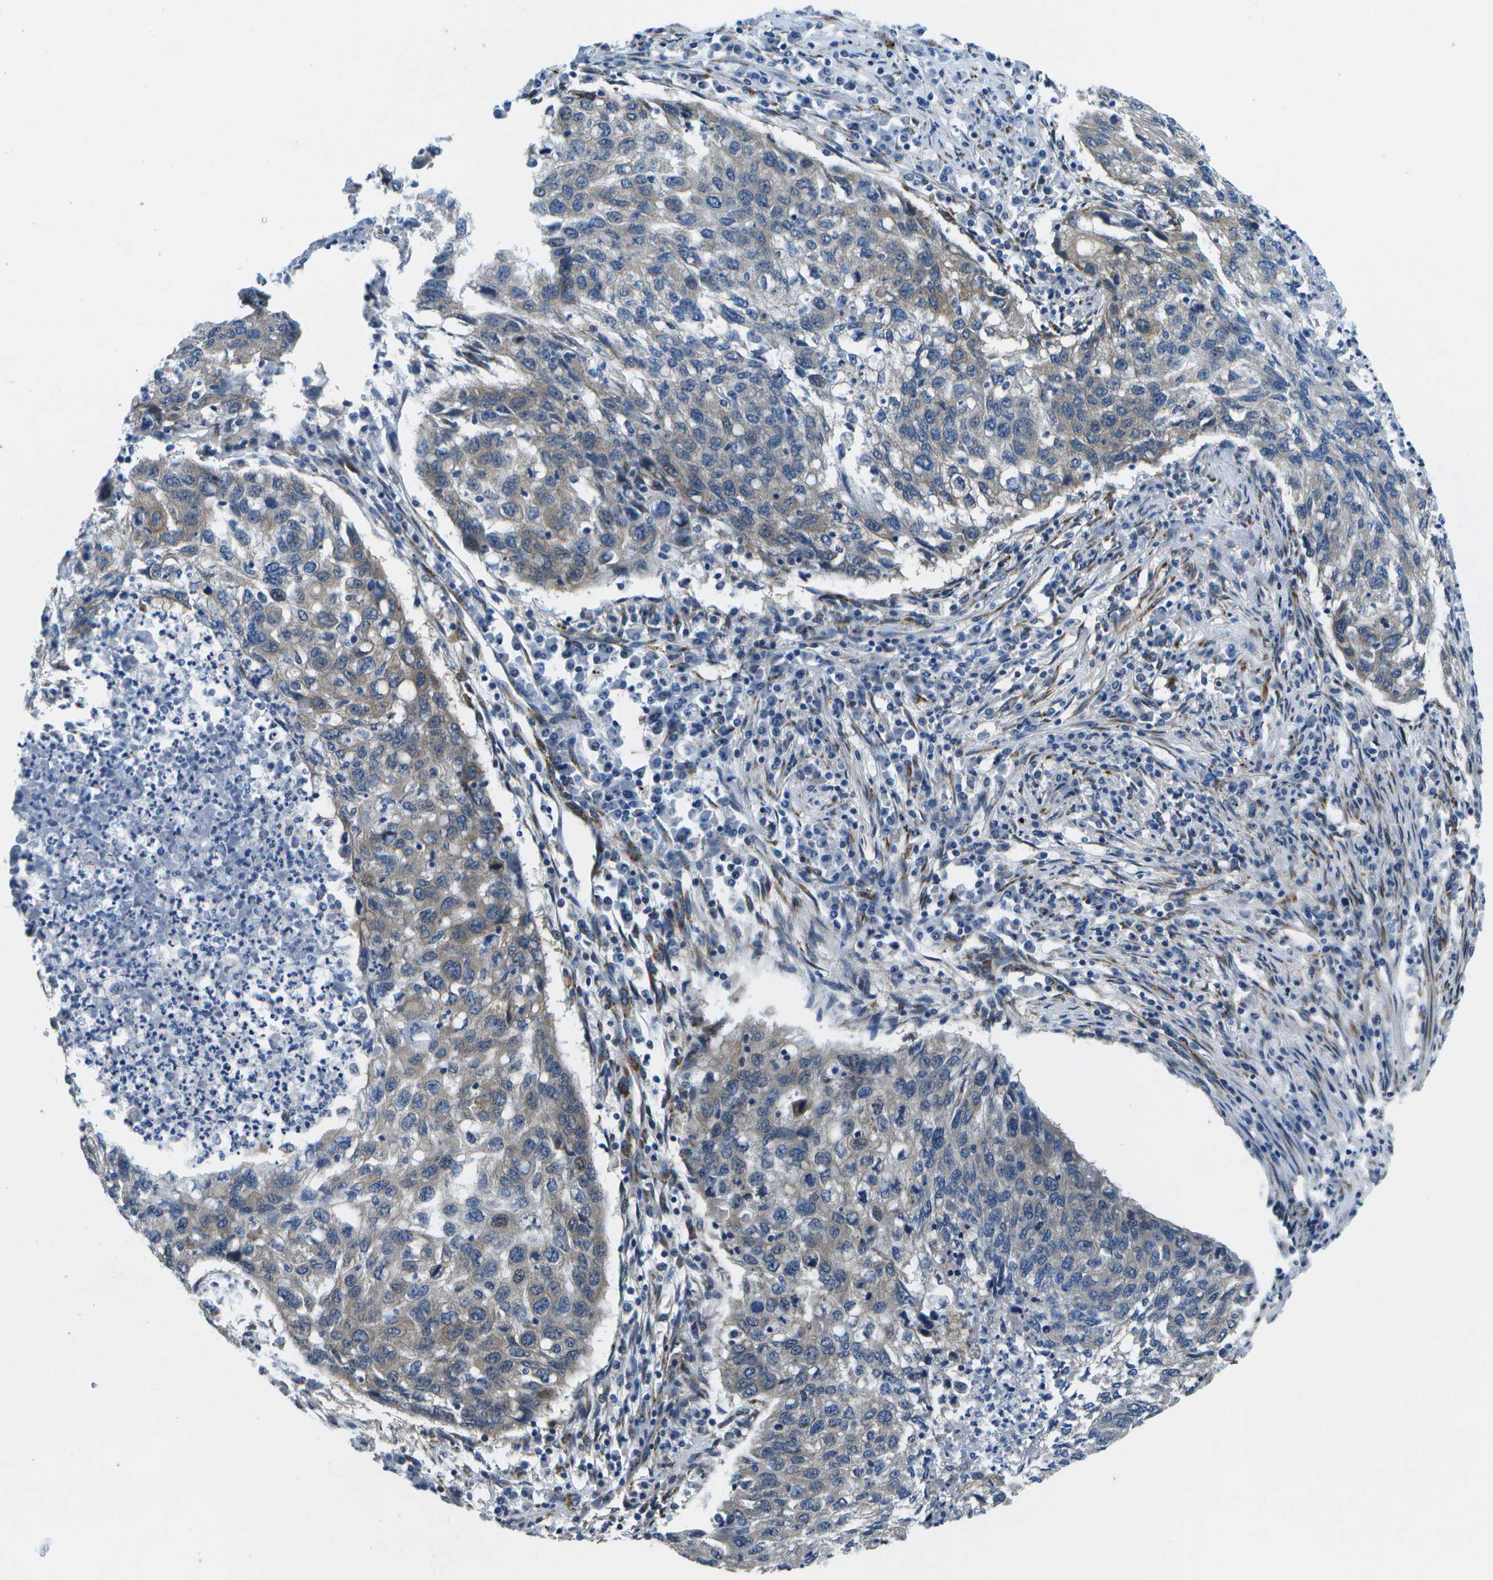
{"staining": {"intensity": "weak", "quantity": "<25%", "location": "cytoplasmic/membranous"}, "tissue": "lung cancer", "cell_type": "Tumor cells", "image_type": "cancer", "snomed": [{"axis": "morphology", "description": "Squamous cell carcinoma, NOS"}, {"axis": "topography", "description": "Lung"}], "caption": "There is no significant positivity in tumor cells of lung squamous cell carcinoma.", "gene": "P3H1", "patient": {"sex": "female", "age": 63}}